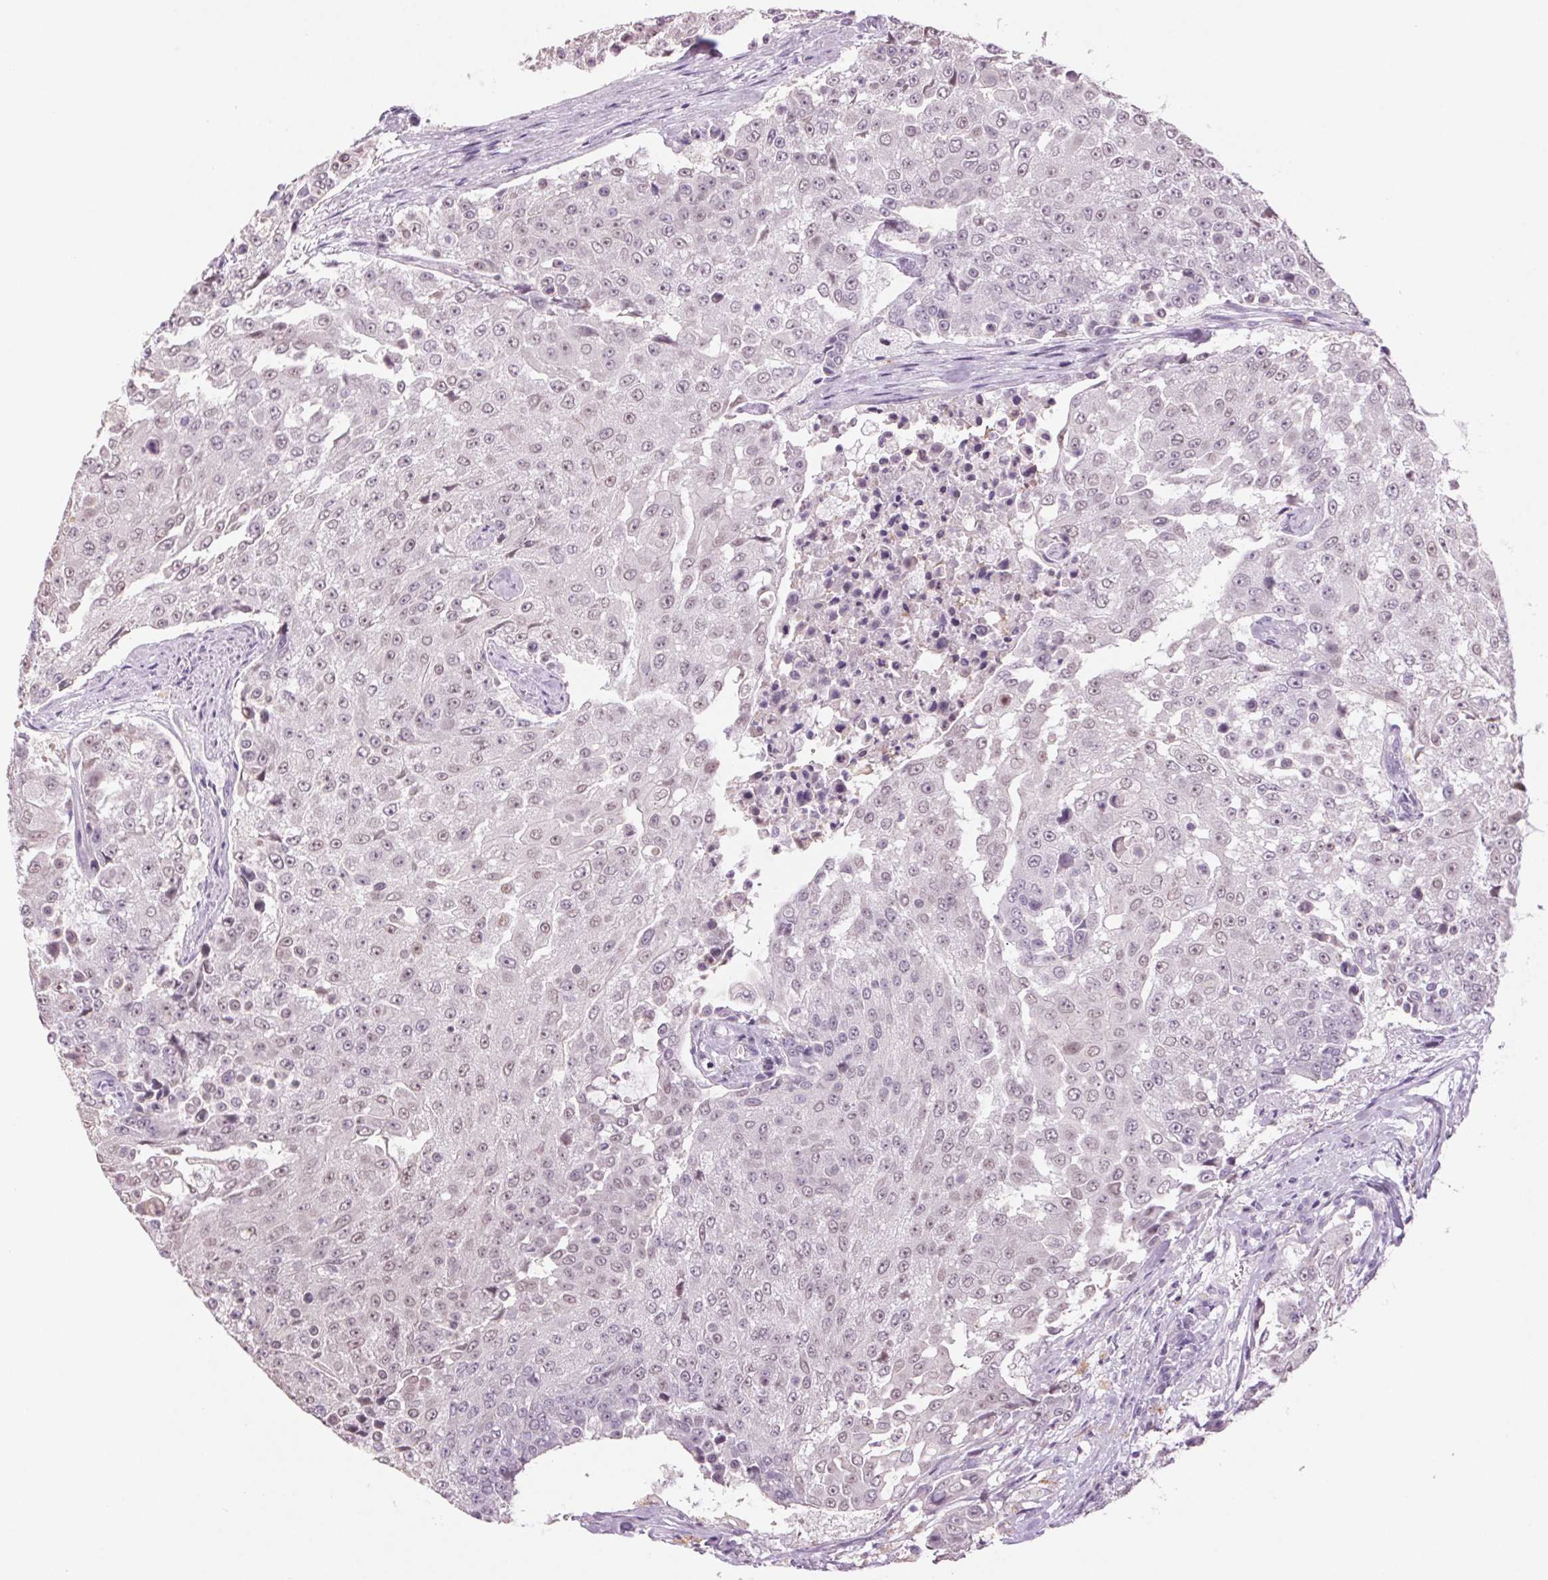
{"staining": {"intensity": "weak", "quantity": "25%-75%", "location": "nuclear"}, "tissue": "urothelial cancer", "cell_type": "Tumor cells", "image_type": "cancer", "snomed": [{"axis": "morphology", "description": "Urothelial carcinoma, High grade"}, {"axis": "topography", "description": "Urinary bladder"}], "caption": "A low amount of weak nuclear positivity is seen in approximately 25%-75% of tumor cells in urothelial cancer tissue.", "gene": "MPO", "patient": {"sex": "female", "age": 63}}